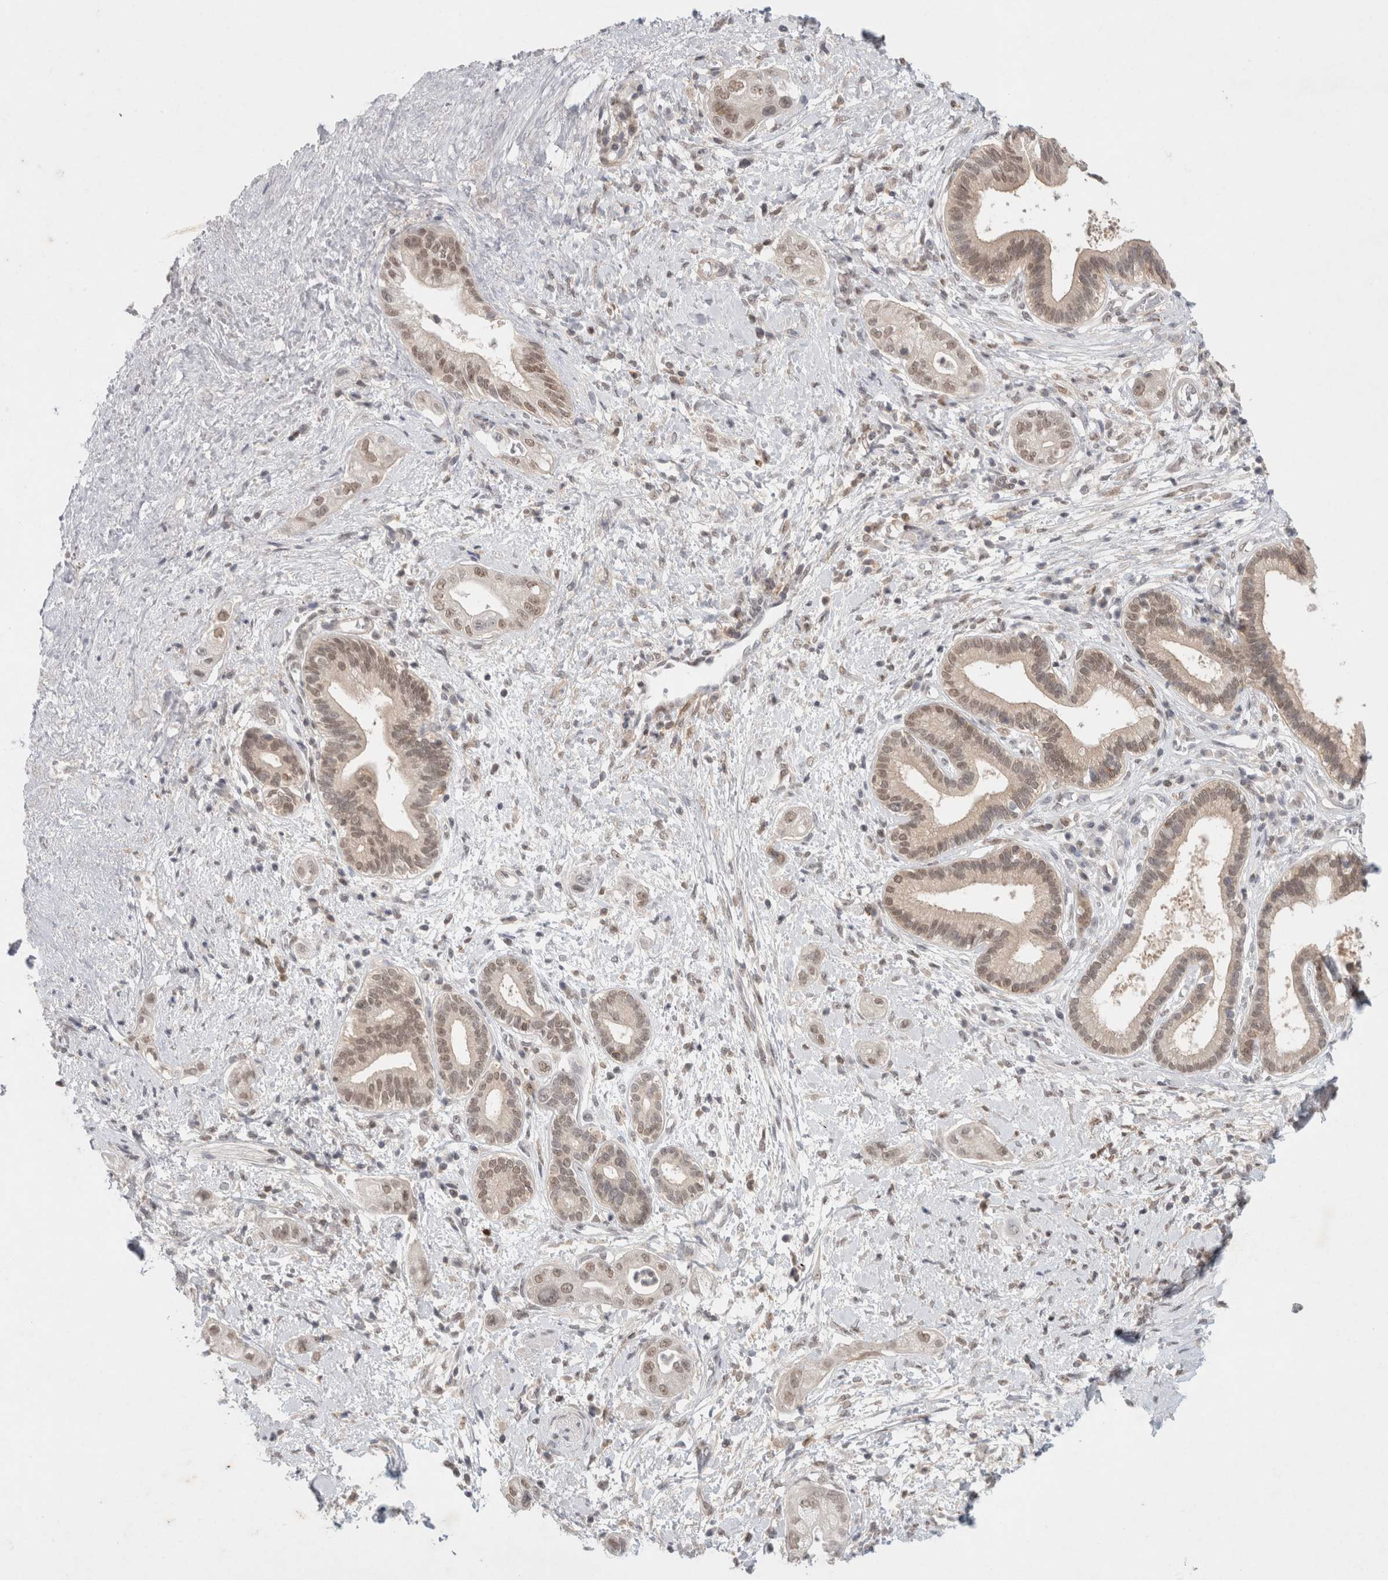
{"staining": {"intensity": "weak", "quantity": "25%-75%", "location": "nuclear"}, "tissue": "pancreatic cancer", "cell_type": "Tumor cells", "image_type": "cancer", "snomed": [{"axis": "morphology", "description": "Adenocarcinoma, NOS"}, {"axis": "topography", "description": "Pancreas"}], "caption": "Protein expression analysis of adenocarcinoma (pancreatic) displays weak nuclear staining in about 25%-75% of tumor cells.", "gene": "FBXO42", "patient": {"sex": "male", "age": 58}}